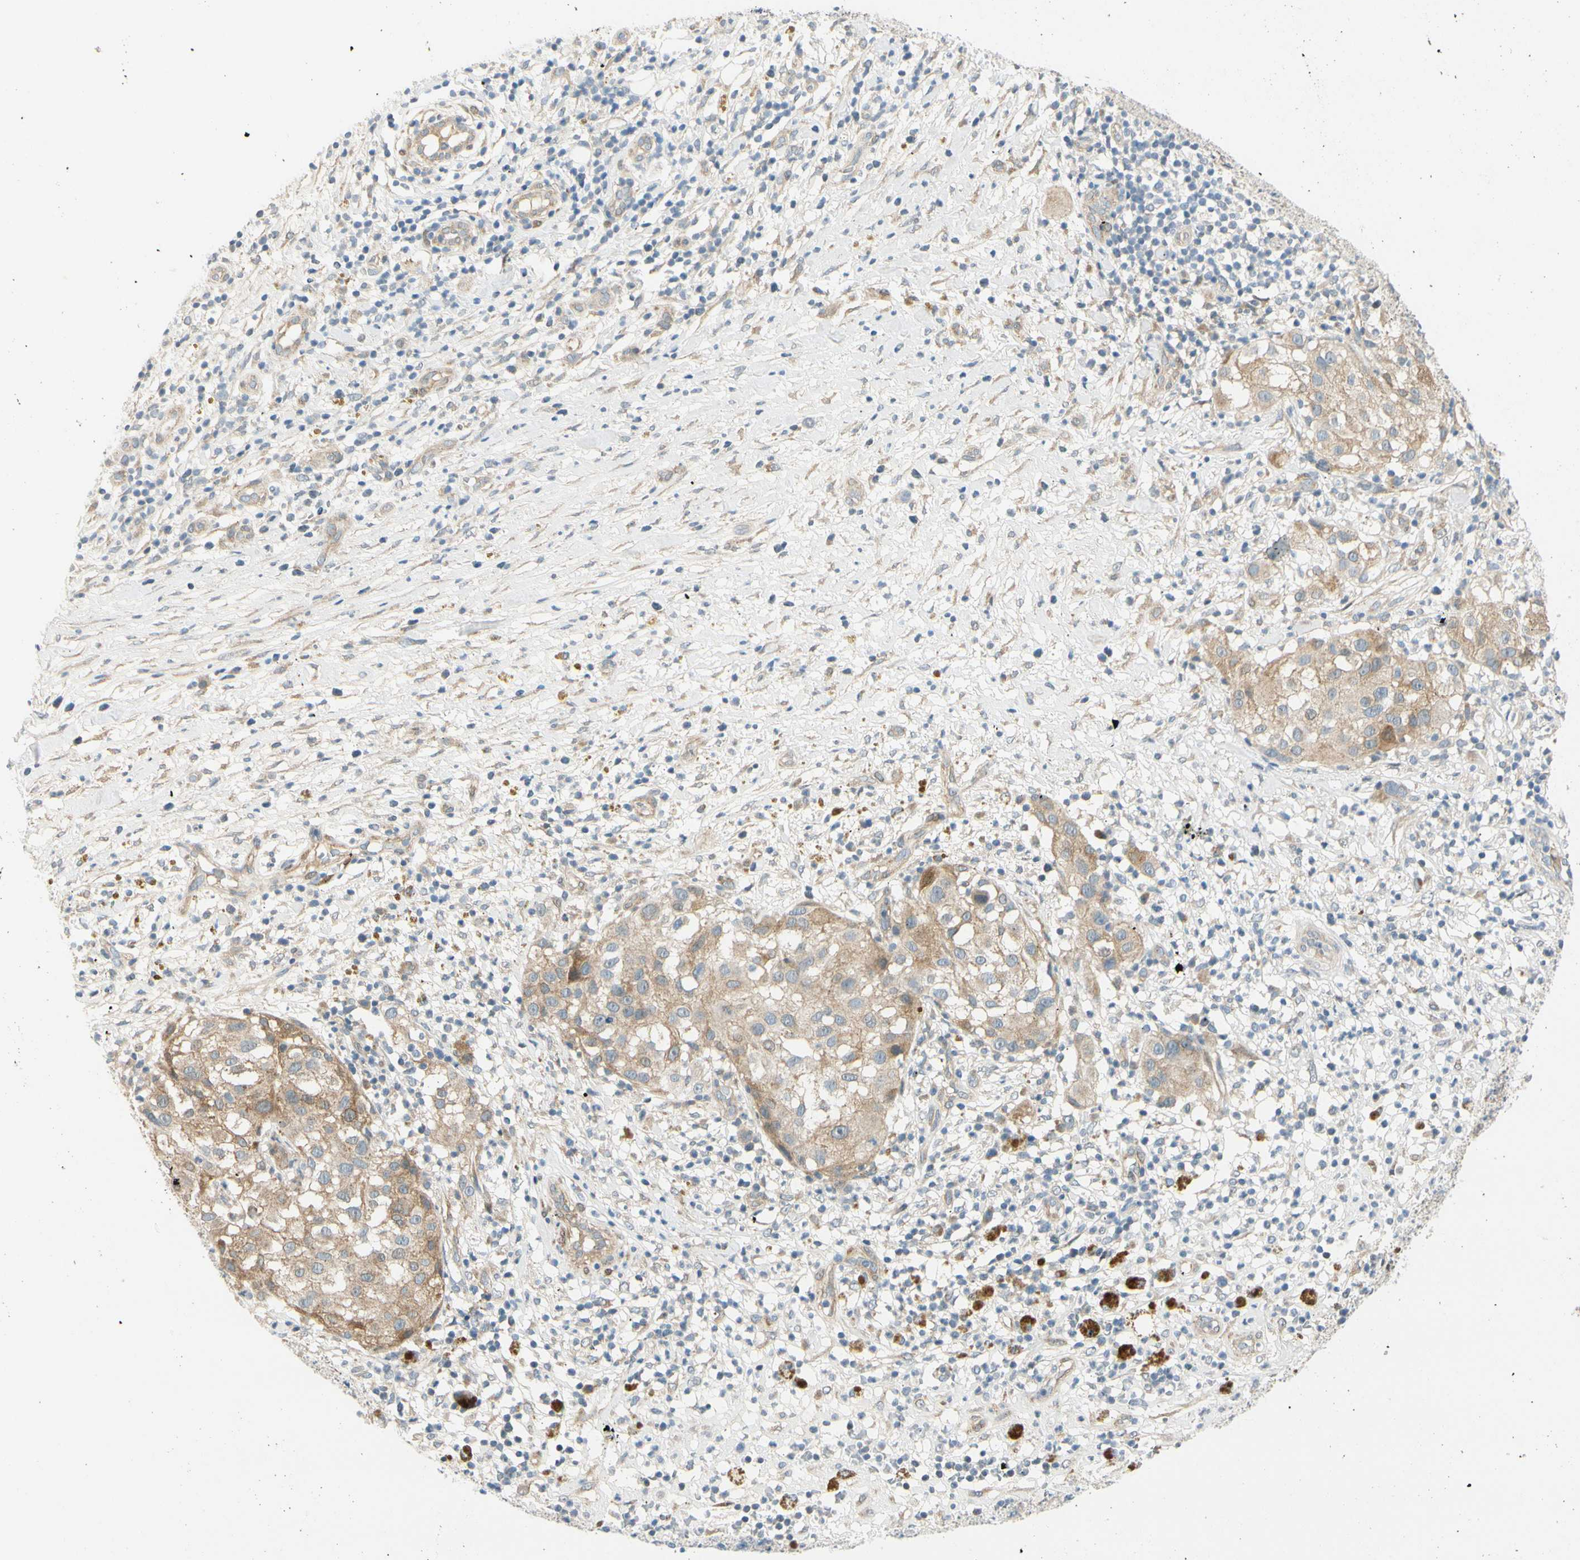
{"staining": {"intensity": "weak", "quantity": ">75%", "location": "cytoplasmic/membranous"}, "tissue": "melanoma", "cell_type": "Tumor cells", "image_type": "cancer", "snomed": [{"axis": "morphology", "description": "Necrosis, NOS"}, {"axis": "morphology", "description": "Malignant melanoma, NOS"}, {"axis": "topography", "description": "Skin"}], "caption": "An image of human melanoma stained for a protein exhibits weak cytoplasmic/membranous brown staining in tumor cells.", "gene": "FHL2", "patient": {"sex": "female", "age": 87}}